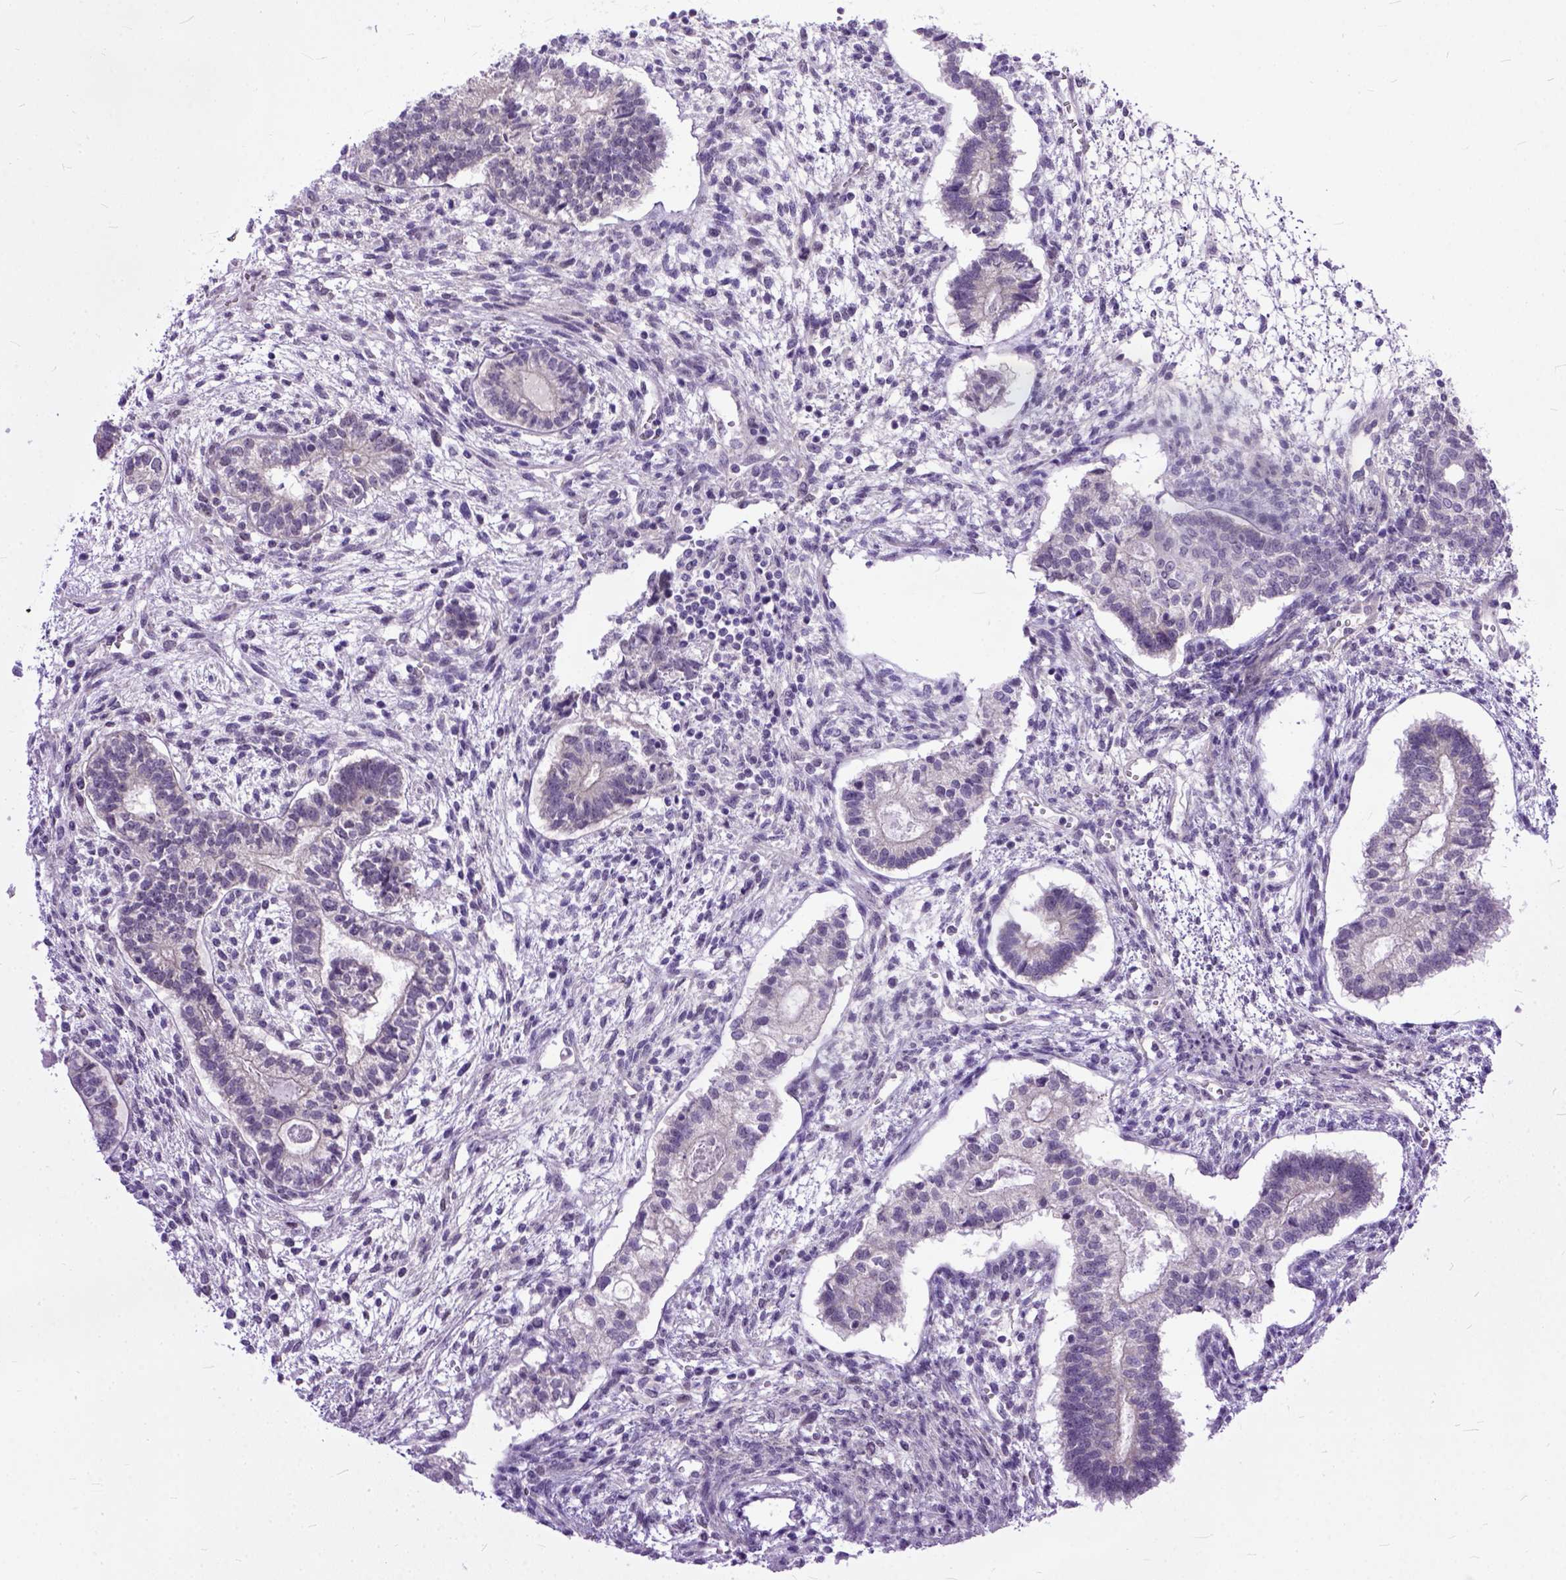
{"staining": {"intensity": "negative", "quantity": "none", "location": "none"}, "tissue": "testis cancer", "cell_type": "Tumor cells", "image_type": "cancer", "snomed": [{"axis": "morphology", "description": "Carcinoma, Embryonal, NOS"}, {"axis": "topography", "description": "Testis"}], "caption": "Tumor cells show no significant protein positivity in embryonal carcinoma (testis). (Stains: DAB (3,3'-diaminobenzidine) IHC with hematoxylin counter stain, Microscopy: brightfield microscopy at high magnification).", "gene": "TCEAL7", "patient": {"sex": "male", "age": 37}}